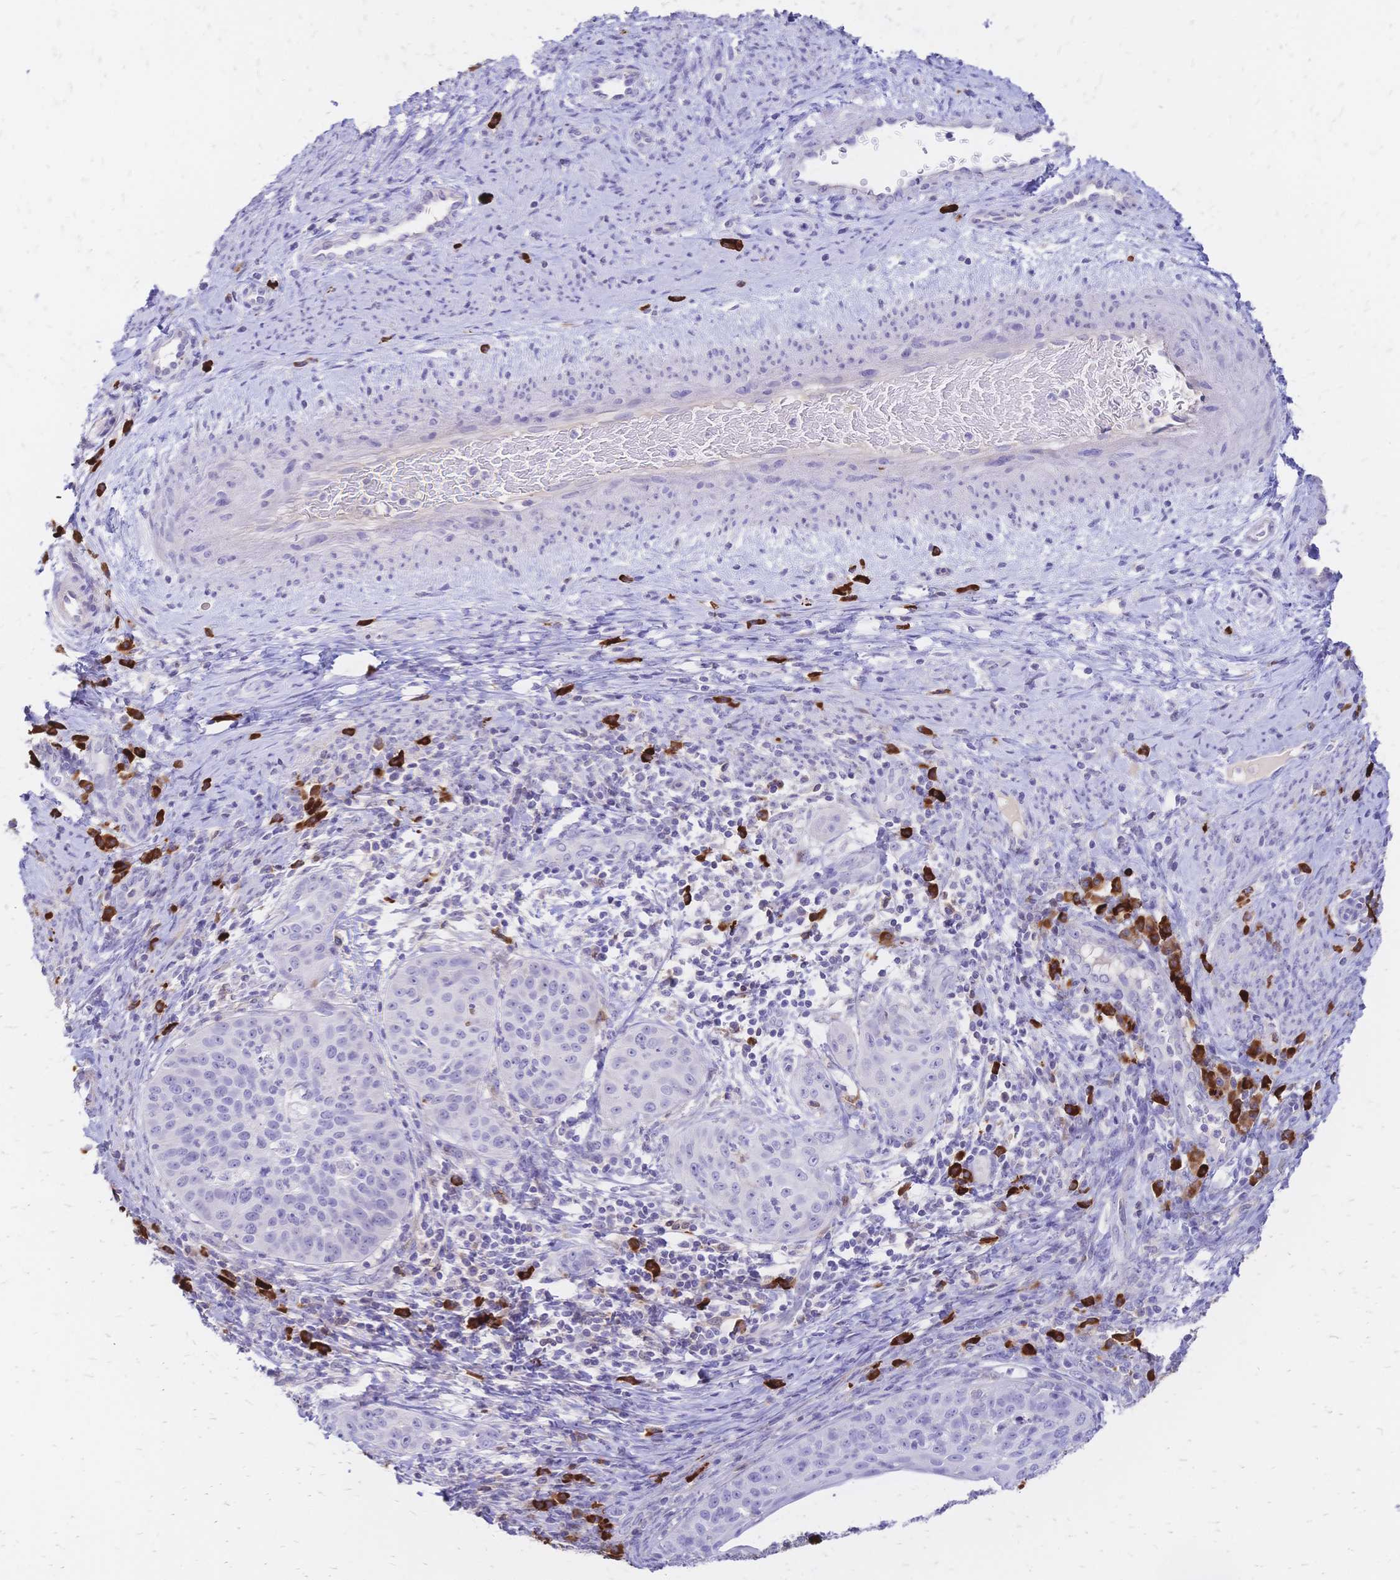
{"staining": {"intensity": "negative", "quantity": "none", "location": "none"}, "tissue": "cervical cancer", "cell_type": "Tumor cells", "image_type": "cancer", "snomed": [{"axis": "morphology", "description": "Squamous cell carcinoma, NOS"}, {"axis": "topography", "description": "Cervix"}], "caption": "There is no significant staining in tumor cells of cervical squamous cell carcinoma.", "gene": "IL2RA", "patient": {"sex": "female", "age": 30}}